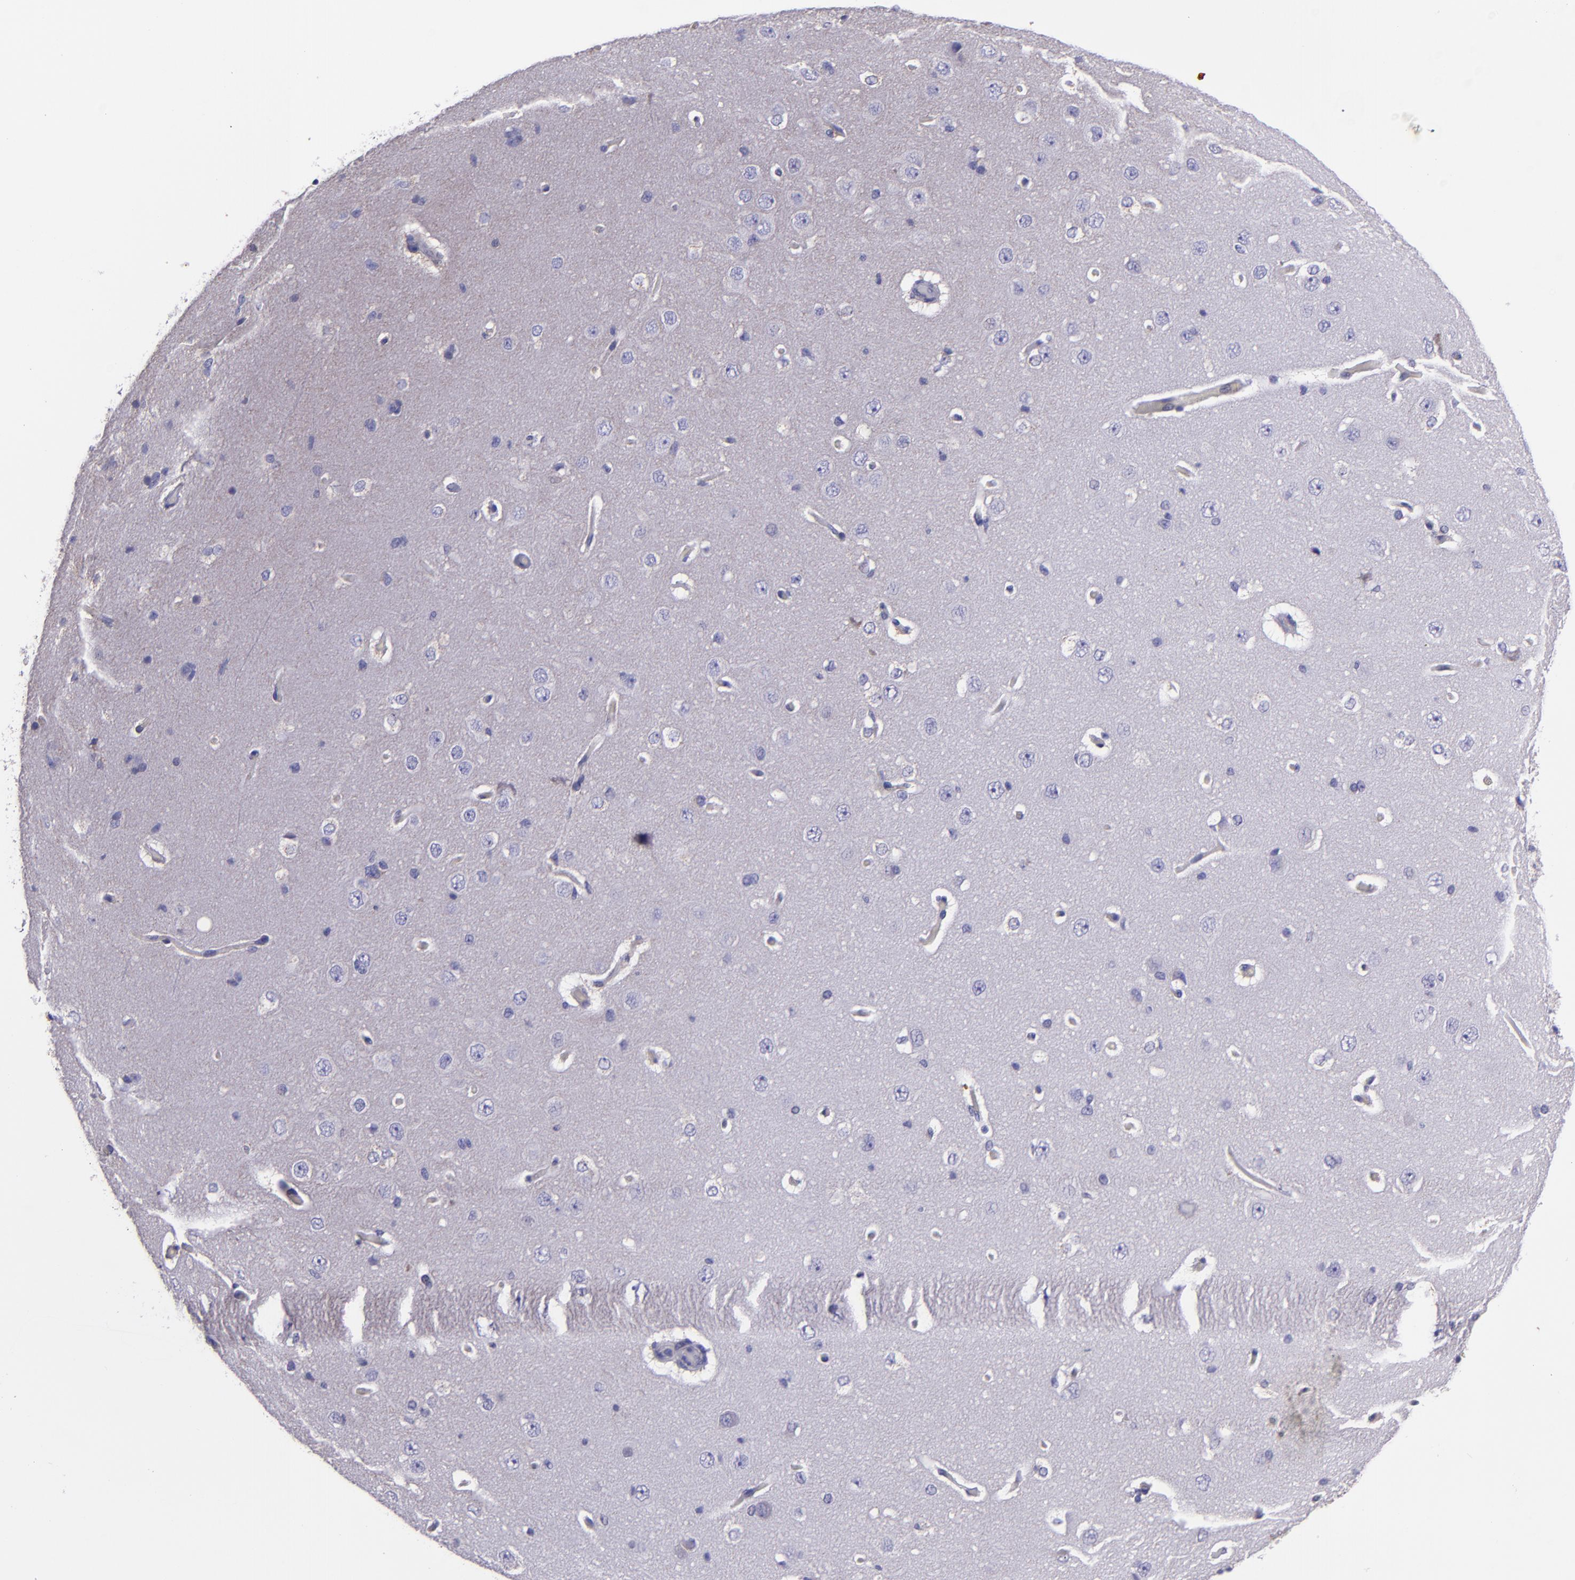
{"staining": {"intensity": "negative", "quantity": "none", "location": "none"}, "tissue": "cerebral cortex", "cell_type": "Endothelial cells", "image_type": "normal", "snomed": [{"axis": "morphology", "description": "Normal tissue, NOS"}, {"axis": "topography", "description": "Cerebral cortex"}], "caption": "High power microscopy photomicrograph of an immunohistochemistry photomicrograph of unremarkable cerebral cortex, revealing no significant staining in endothelial cells.", "gene": "HSPD1", "patient": {"sex": "female", "age": 45}}